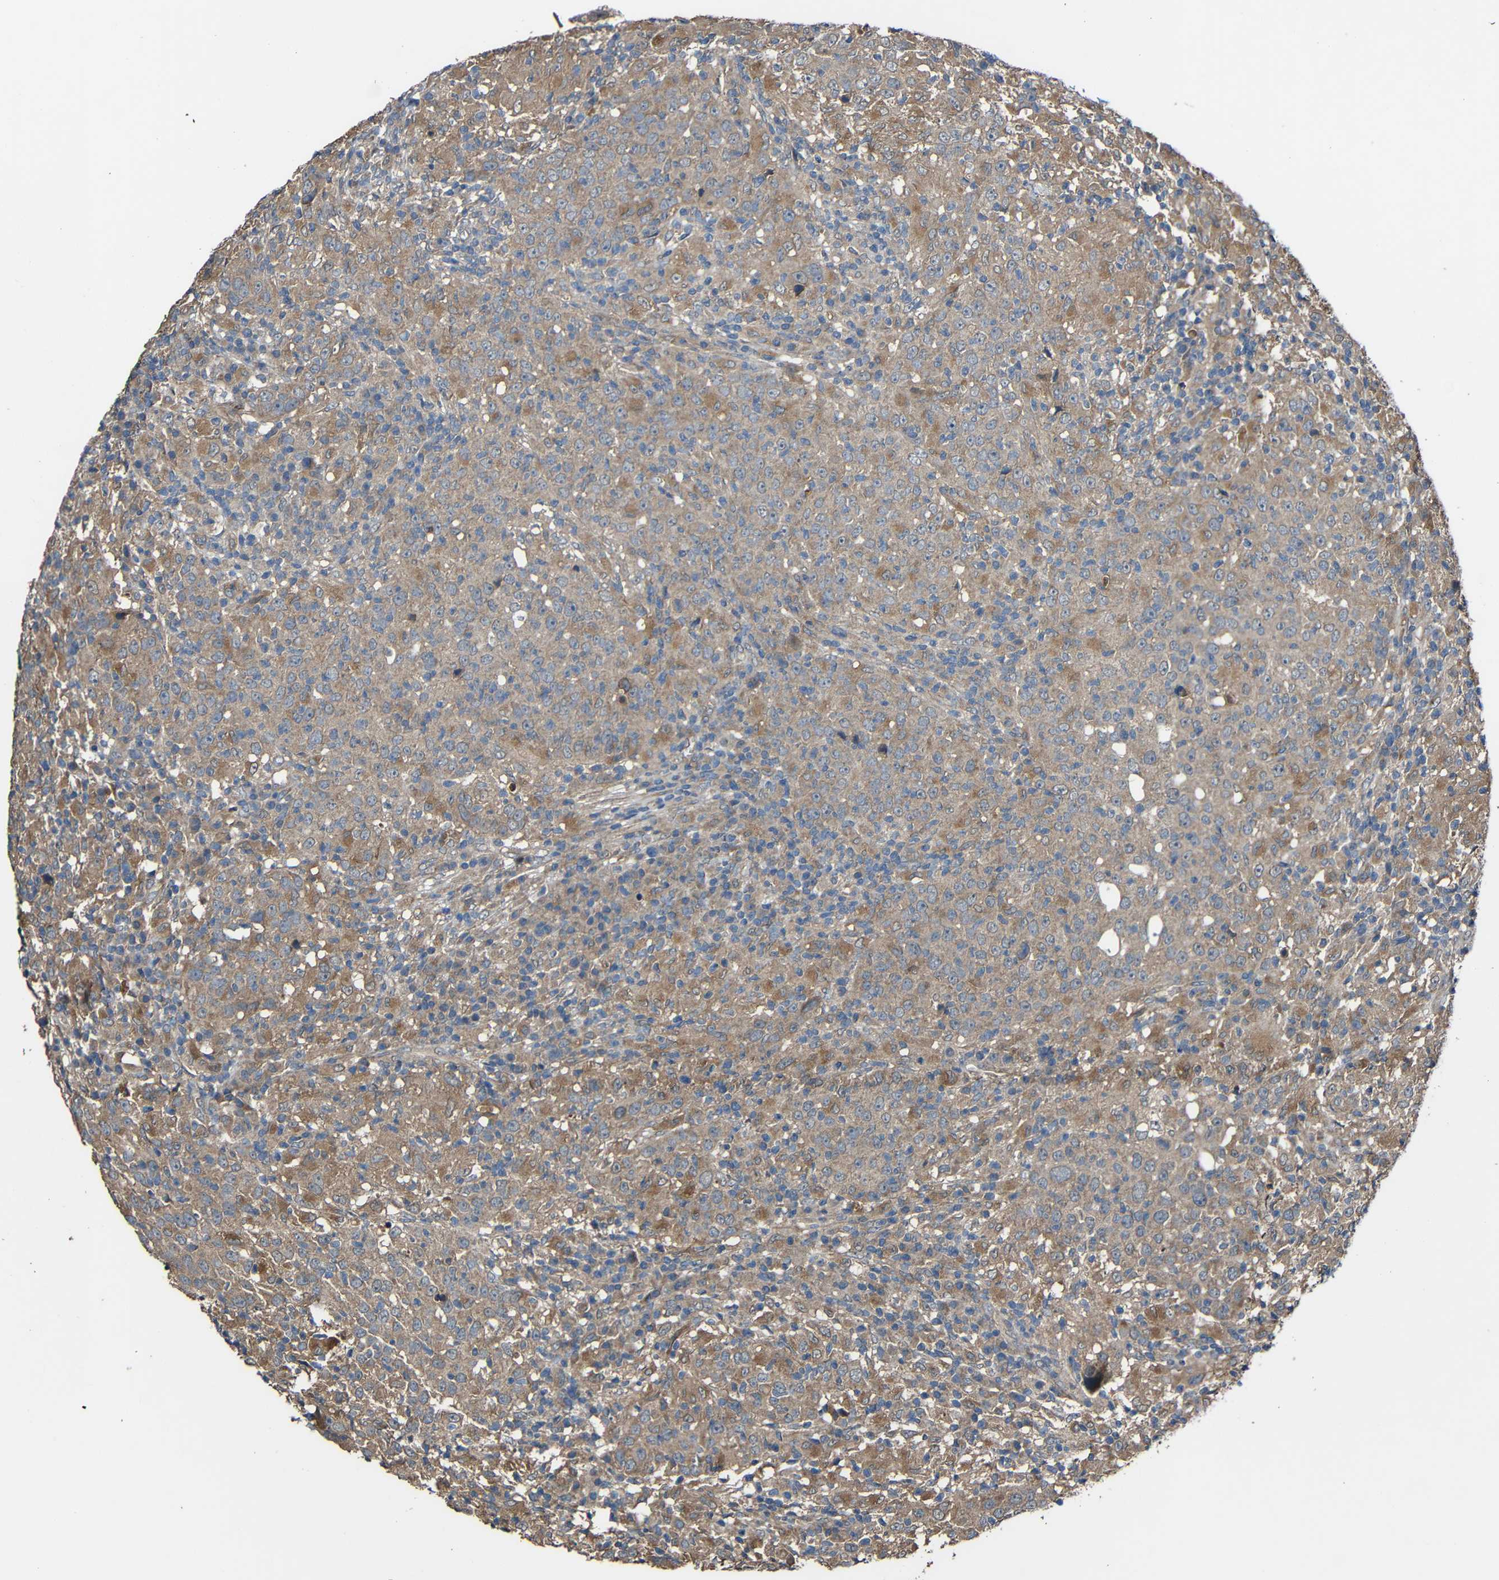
{"staining": {"intensity": "moderate", "quantity": ">75%", "location": "cytoplasmic/membranous"}, "tissue": "head and neck cancer", "cell_type": "Tumor cells", "image_type": "cancer", "snomed": [{"axis": "morphology", "description": "Adenocarcinoma, NOS"}, {"axis": "topography", "description": "Salivary gland"}, {"axis": "topography", "description": "Head-Neck"}], "caption": "Head and neck cancer stained with IHC exhibits moderate cytoplasmic/membranous staining in about >75% of tumor cells.", "gene": "CHST9", "patient": {"sex": "female", "age": 65}}